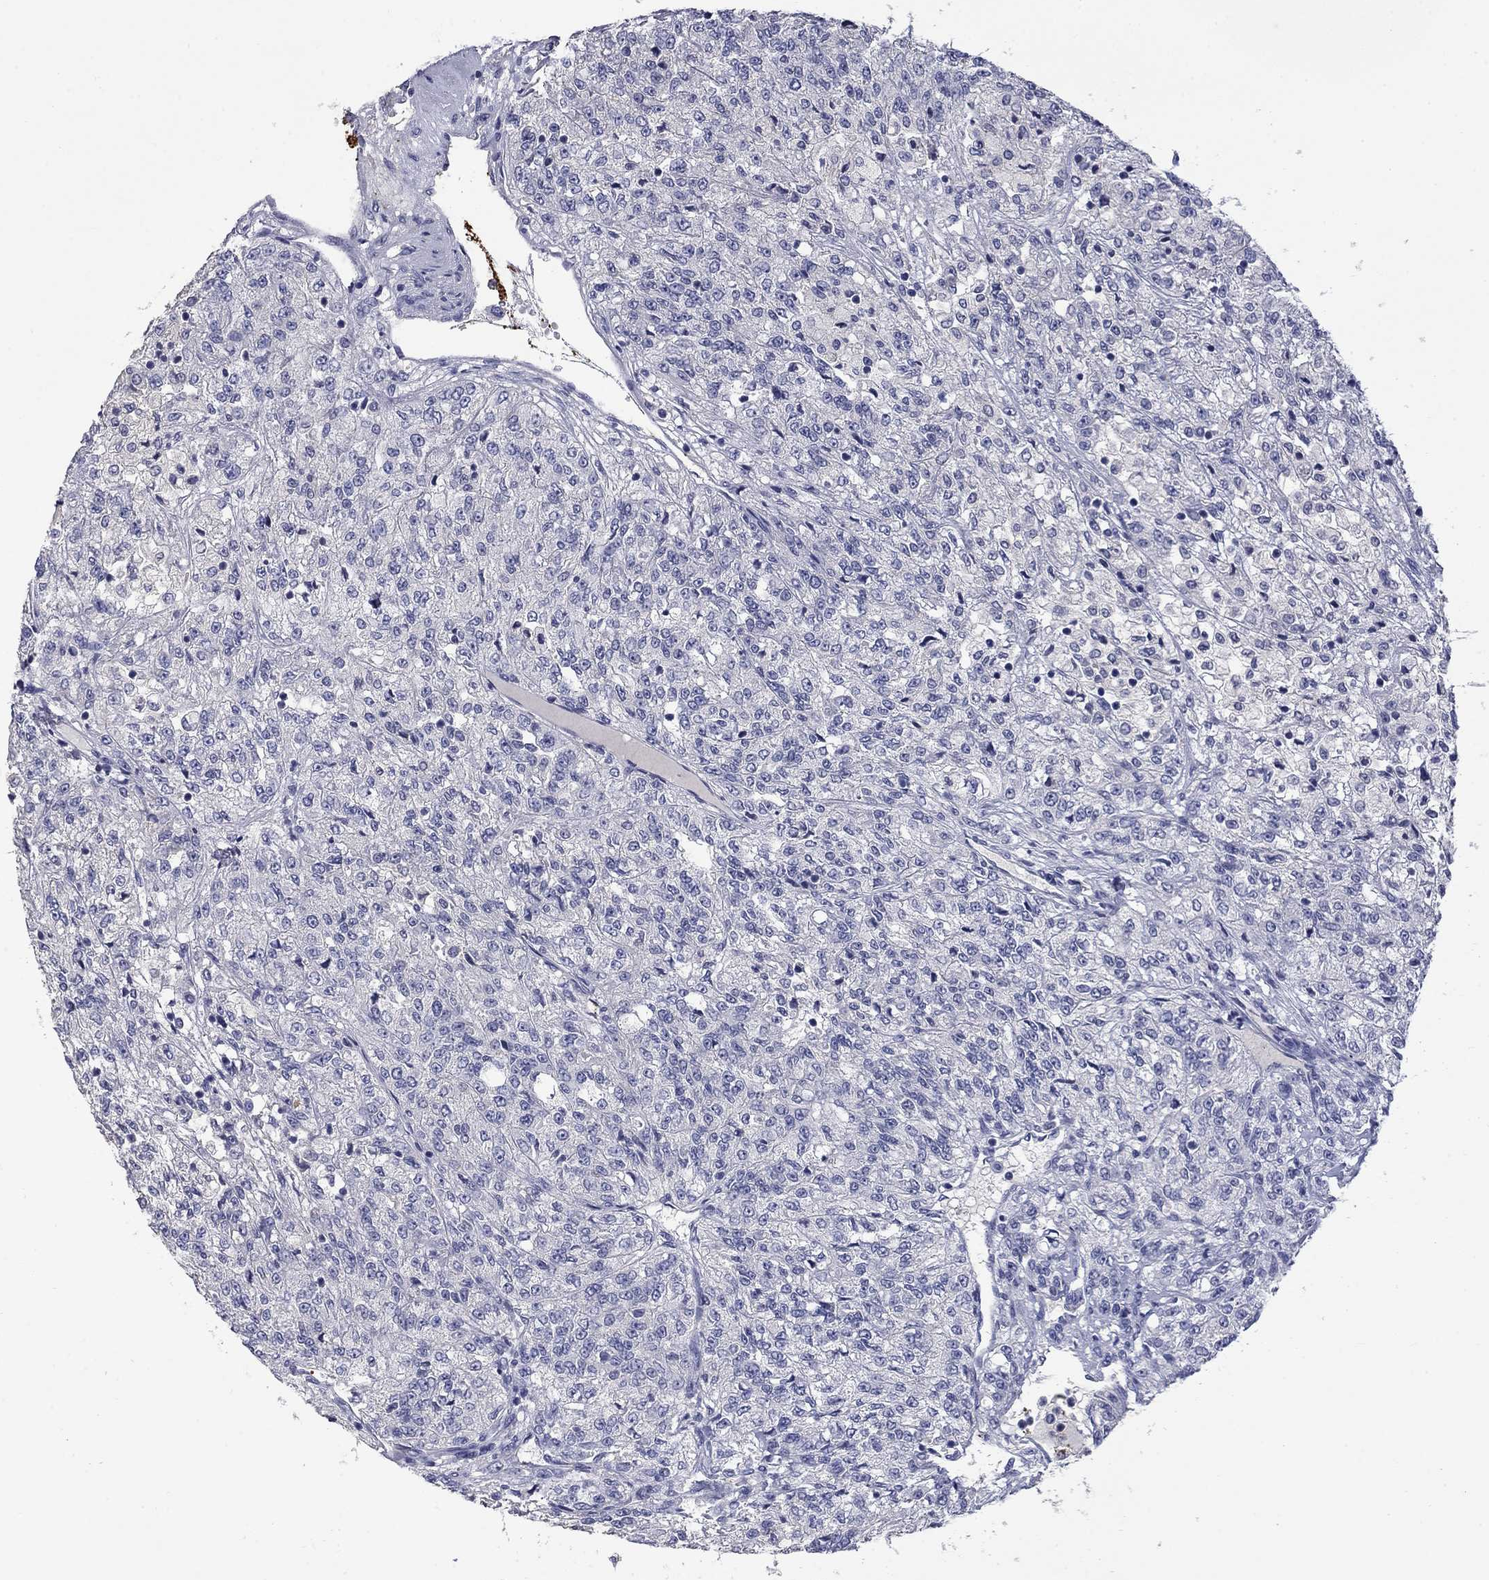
{"staining": {"intensity": "negative", "quantity": "none", "location": "none"}, "tissue": "renal cancer", "cell_type": "Tumor cells", "image_type": "cancer", "snomed": [{"axis": "morphology", "description": "Adenocarcinoma, NOS"}, {"axis": "topography", "description": "Kidney"}], "caption": "Immunohistochemical staining of adenocarcinoma (renal) shows no significant positivity in tumor cells.", "gene": "PLEK", "patient": {"sex": "female", "age": 63}}